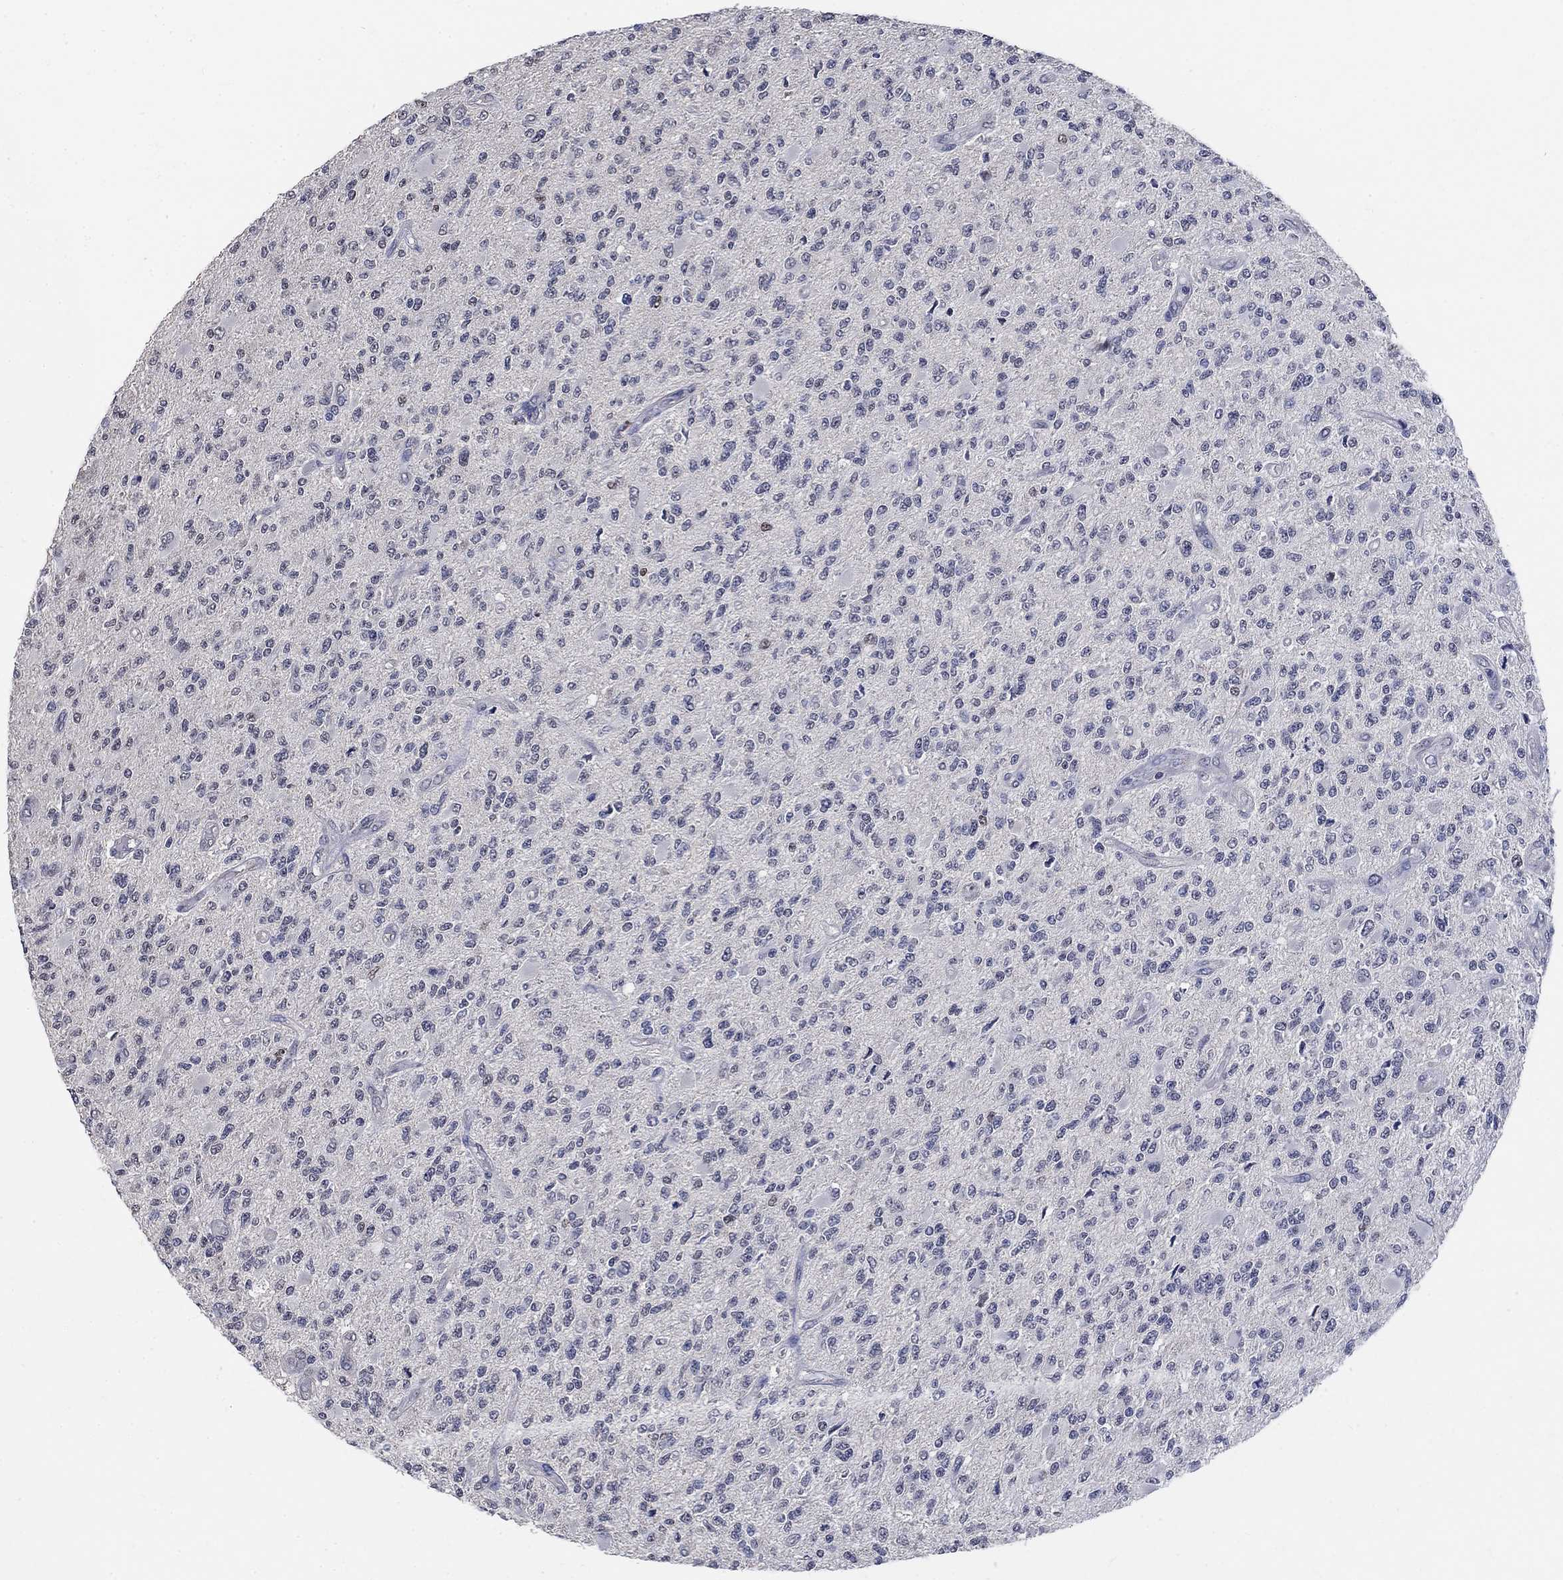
{"staining": {"intensity": "negative", "quantity": "none", "location": "none"}, "tissue": "glioma", "cell_type": "Tumor cells", "image_type": "cancer", "snomed": [{"axis": "morphology", "description": "Glioma, malignant, High grade"}, {"axis": "topography", "description": "Brain"}], "caption": "The histopathology image exhibits no staining of tumor cells in malignant high-grade glioma. (Immunohistochemistry (ihc), brightfield microscopy, high magnification).", "gene": "ZBTB18", "patient": {"sex": "female", "age": 63}}